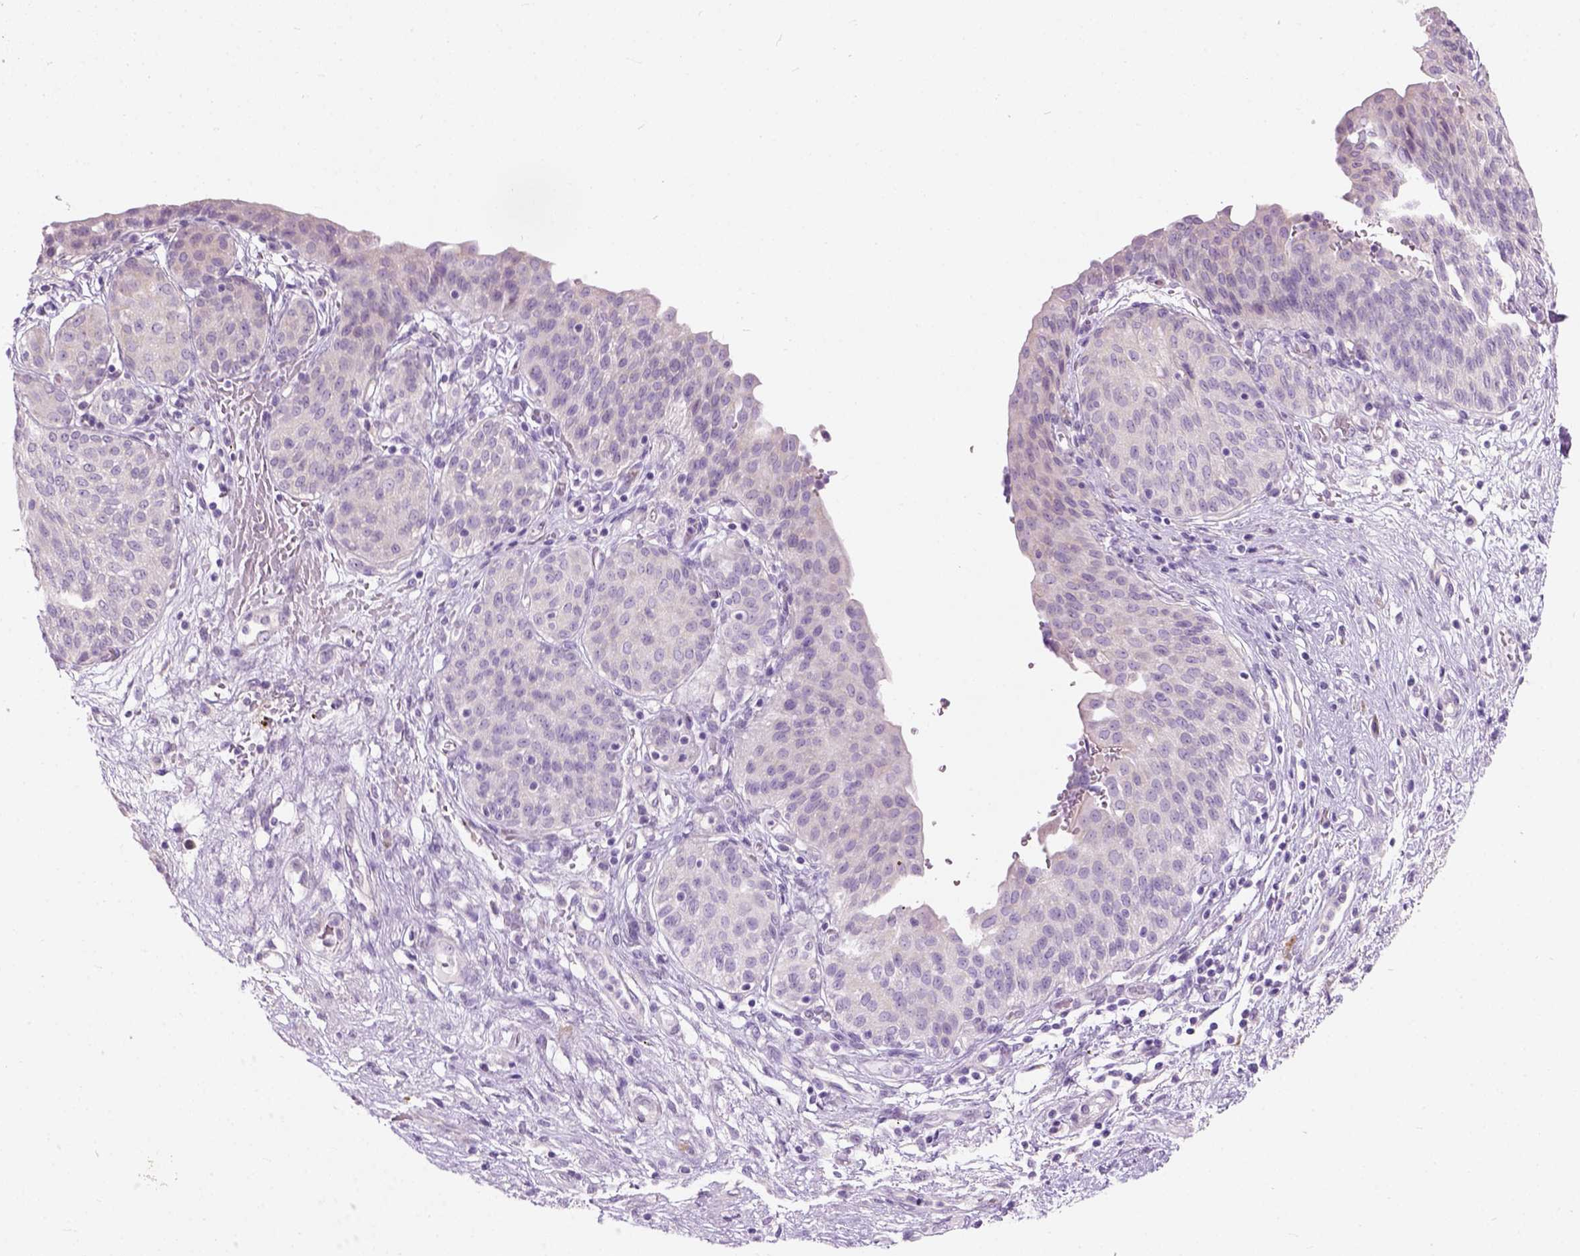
{"staining": {"intensity": "negative", "quantity": "none", "location": "none"}, "tissue": "urinary bladder", "cell_type": "Urothelial cells", "image_type": "normal", "snomed": [{"axis": "morphology", "description": "Normal tissue, NOS"}, {"axis": "topography", "description": "Urinary bladder"}], "caption": "Urinary bladder stained for a protein using immunohistochemistry demonstrates no positivity urothelial cells.", "gene": "TRIM72", "patient": {"sex": "male", "age": 68}}